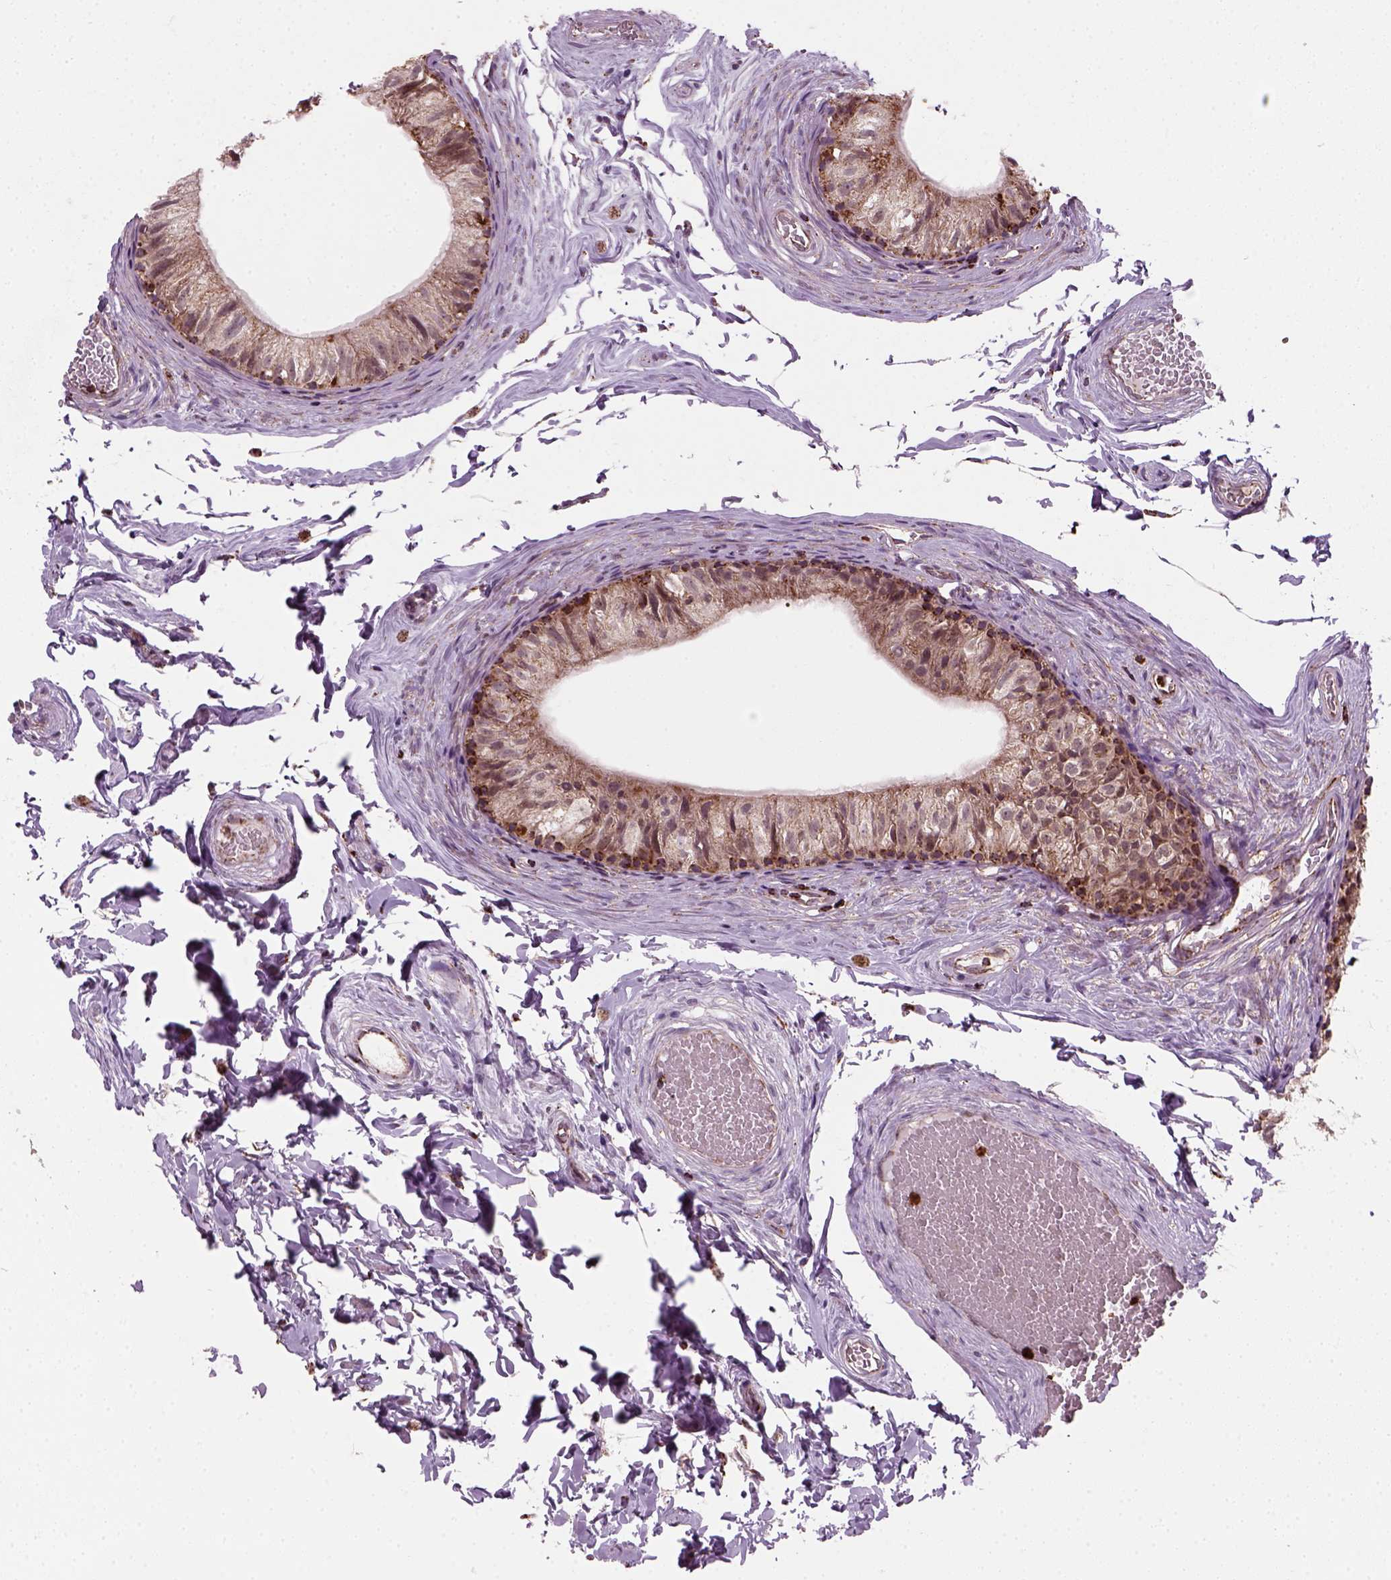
{"staining": {"intensity": "moderate", "quantity": "<25%", "location": "cytoplasmic/membranous"}, "tissue": "epididymis", "cell_type": "Glandular cells", "image_type": "normal", "snomed": [{"axis": "morphology", "description": "Normal tissue, NOS"}, {"axis": "topography", "description": "Epididymis"}], "caption": "DAB (3,3'-diaminobenzidine) immunohistochemical staining of benign epididymis shows moderate cytoplasmic/membranous protein expression in approximately <25% of glandular cells. (DAB IHC, brown staining for protein, blue staining for nuclei).", "gene": "NUDT16L1", "patient": {"sex": "male", "age": 45}}